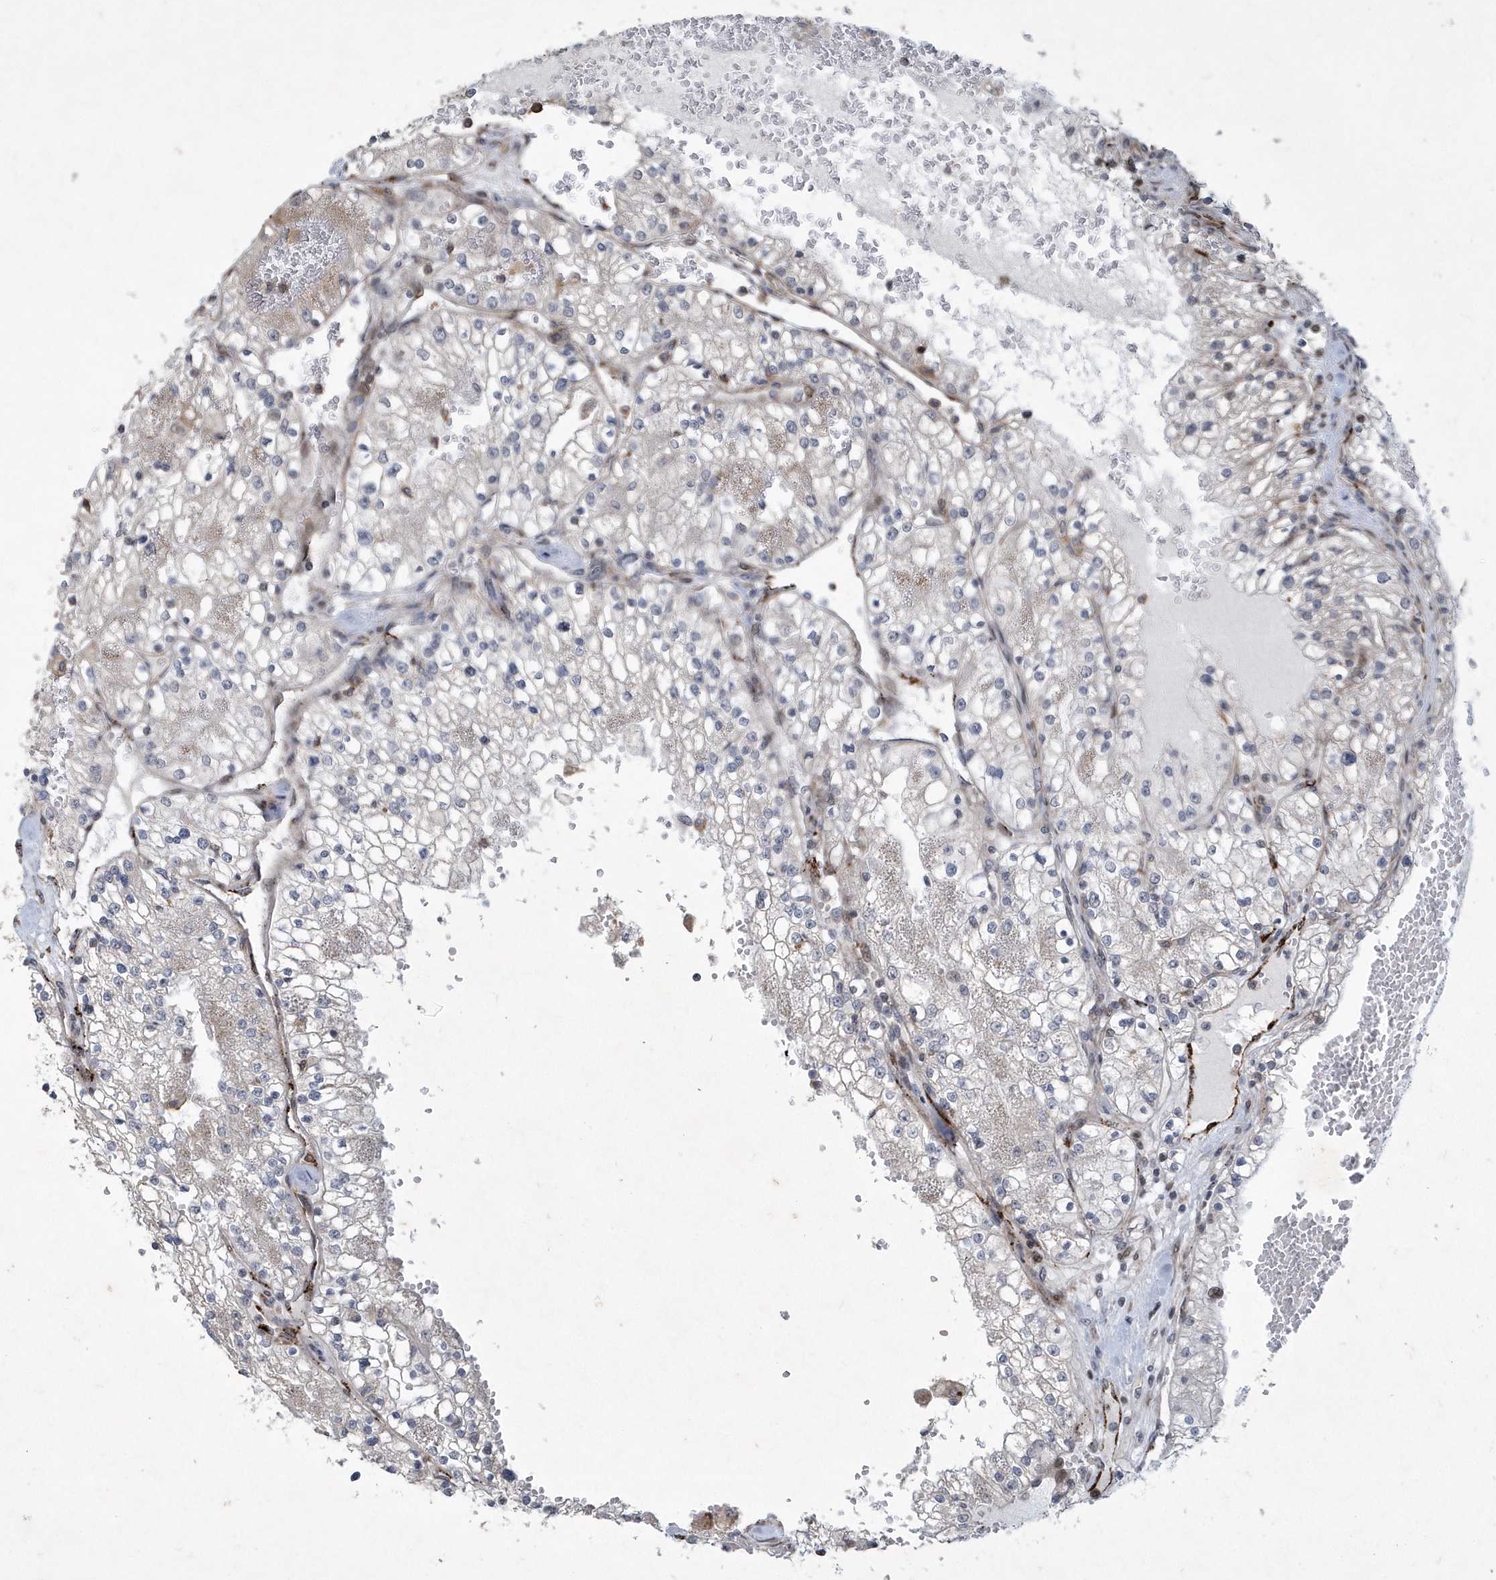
{"staining": {"intensity": "negative", "quantity": "none", "location": "none"}, "tissue": "renal cancer", "cell_type": "Tumor cells", "image_type": "cancer", "snomed": [{"axis": "morphology", "description": "Normal tissue, NOS"}, {"axis": "morphology", "description": "Adenocarcinoma, NOS"}, {"axis": "topography", "description": "Kidney"}], "caption": "Immunohistochemical staining of renal cancer shows no significant expression in tumor cells. Nuclei are stained in blue.", "gene": "N4BP2", "patient": {"sex": "male", "age": 68}}